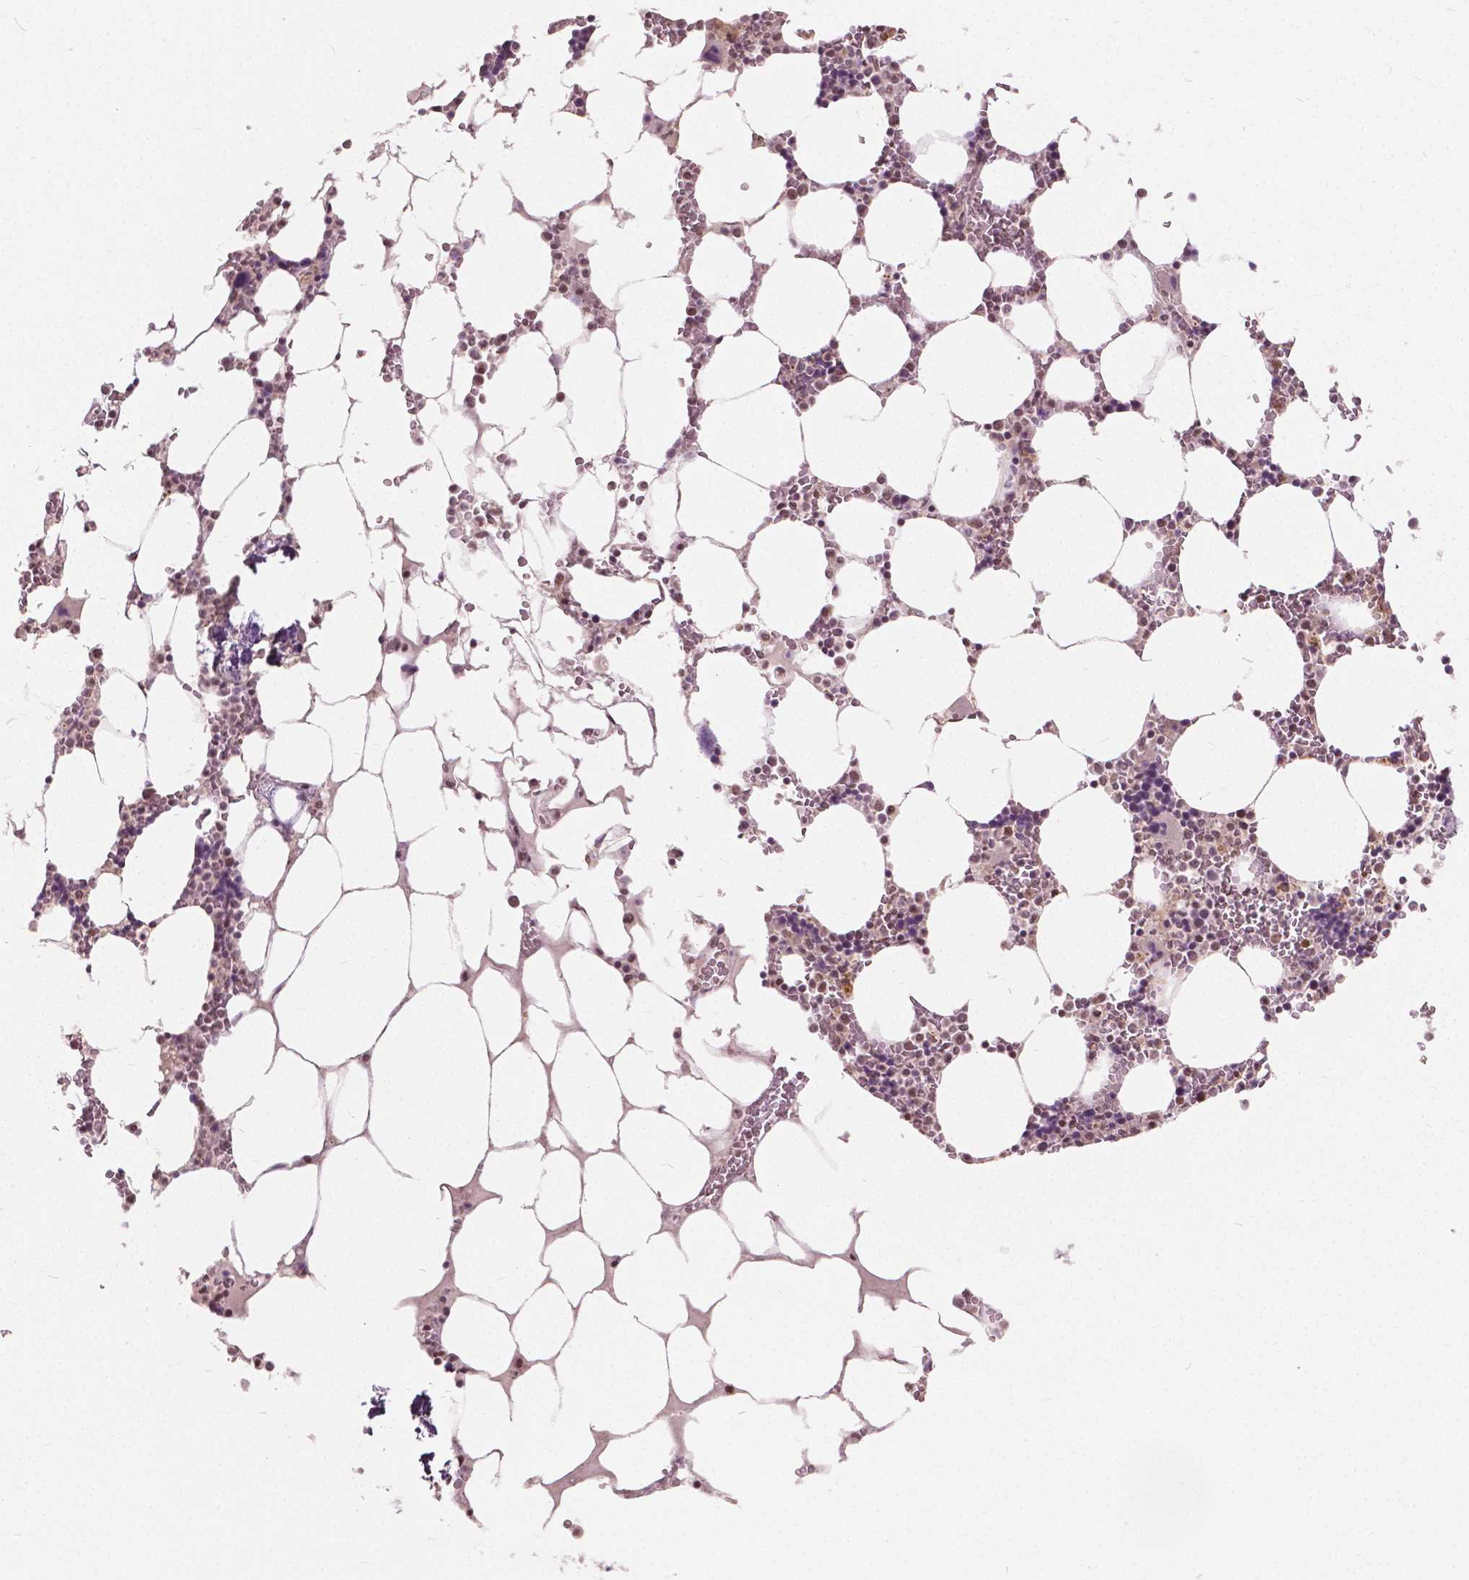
{"staining": {"intensity": "moderate", "quantity": "25%-75%", "location": "nuclear"}, "tissue": "bone marrow", "cell_type": "Hematopoietic cells", "image_type": "normal", "snomed": [{"axis": "morphology", "description": "Normal tissue, NOS"}, {"axis": "topography", "description": "Bone marrow"}], "caption": "Hematopoietic cells demonstrate medium levels of moderate nuclear staining in approximately 25%-75% of cells in normal human bone marrow.", "gene": "HOXA10", "patient": {"sex": "male", "age": 64}}